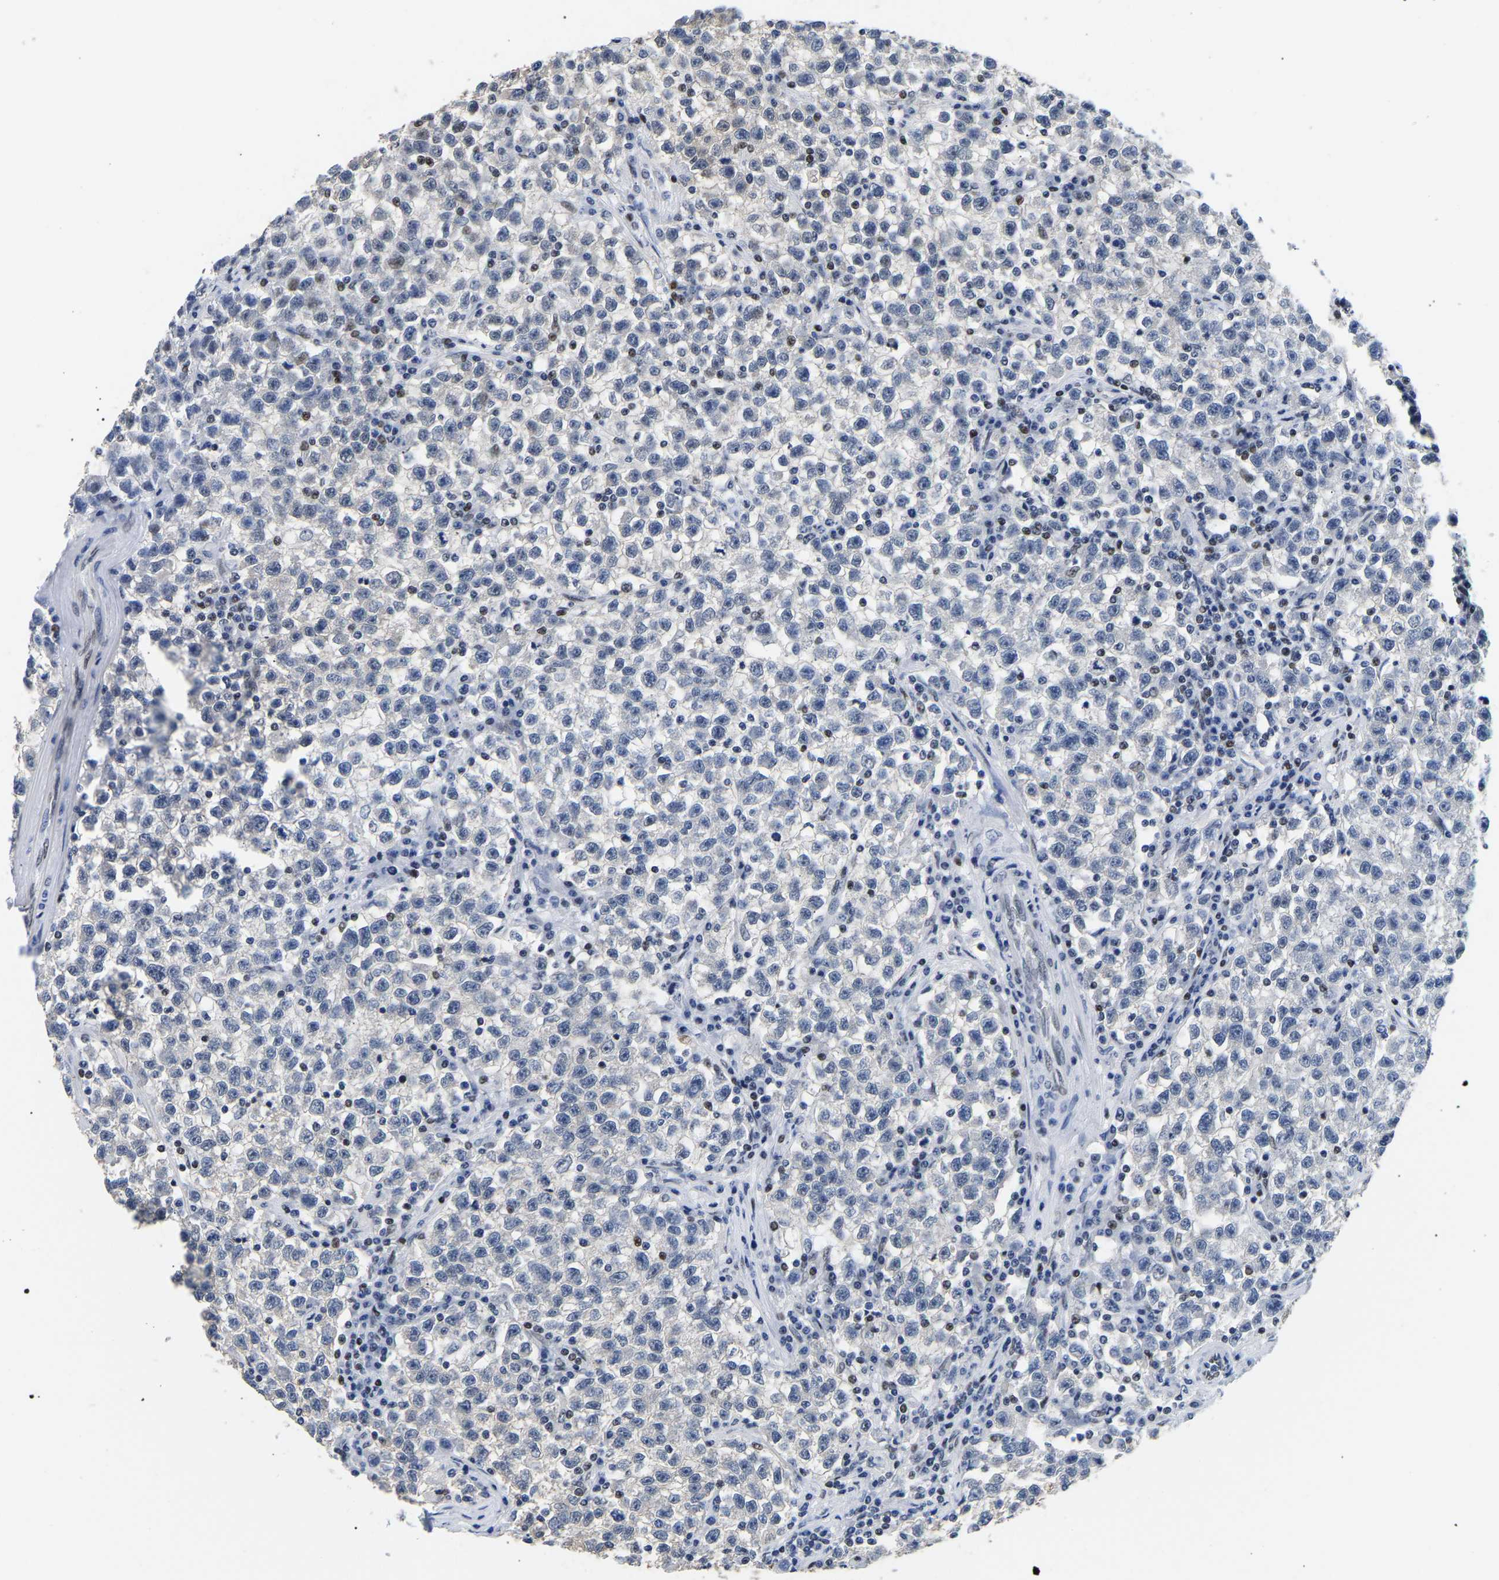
{"staining": {"intensity": "negative", "quantity": "none", "location": "none"}, "tissue": "testis cancer", "cell_type": "Tumor cells", "image_type": "cancer", "snomed": [{"axis": "morphology", "description": "Seminoma, NOS"}, {"axis": "topography", "description": "Testis"}], "caption": "Photomicrograph shows no protein staining in tumor cells of testis cancer (seminoma) tissue. (Stains: DAB IHC with hematoxylin counter stain, Microscopy: brightfield microscopy at high magnification).", "gene": "PTRHD1", "patient": {"sex": "male", "age": 22}}